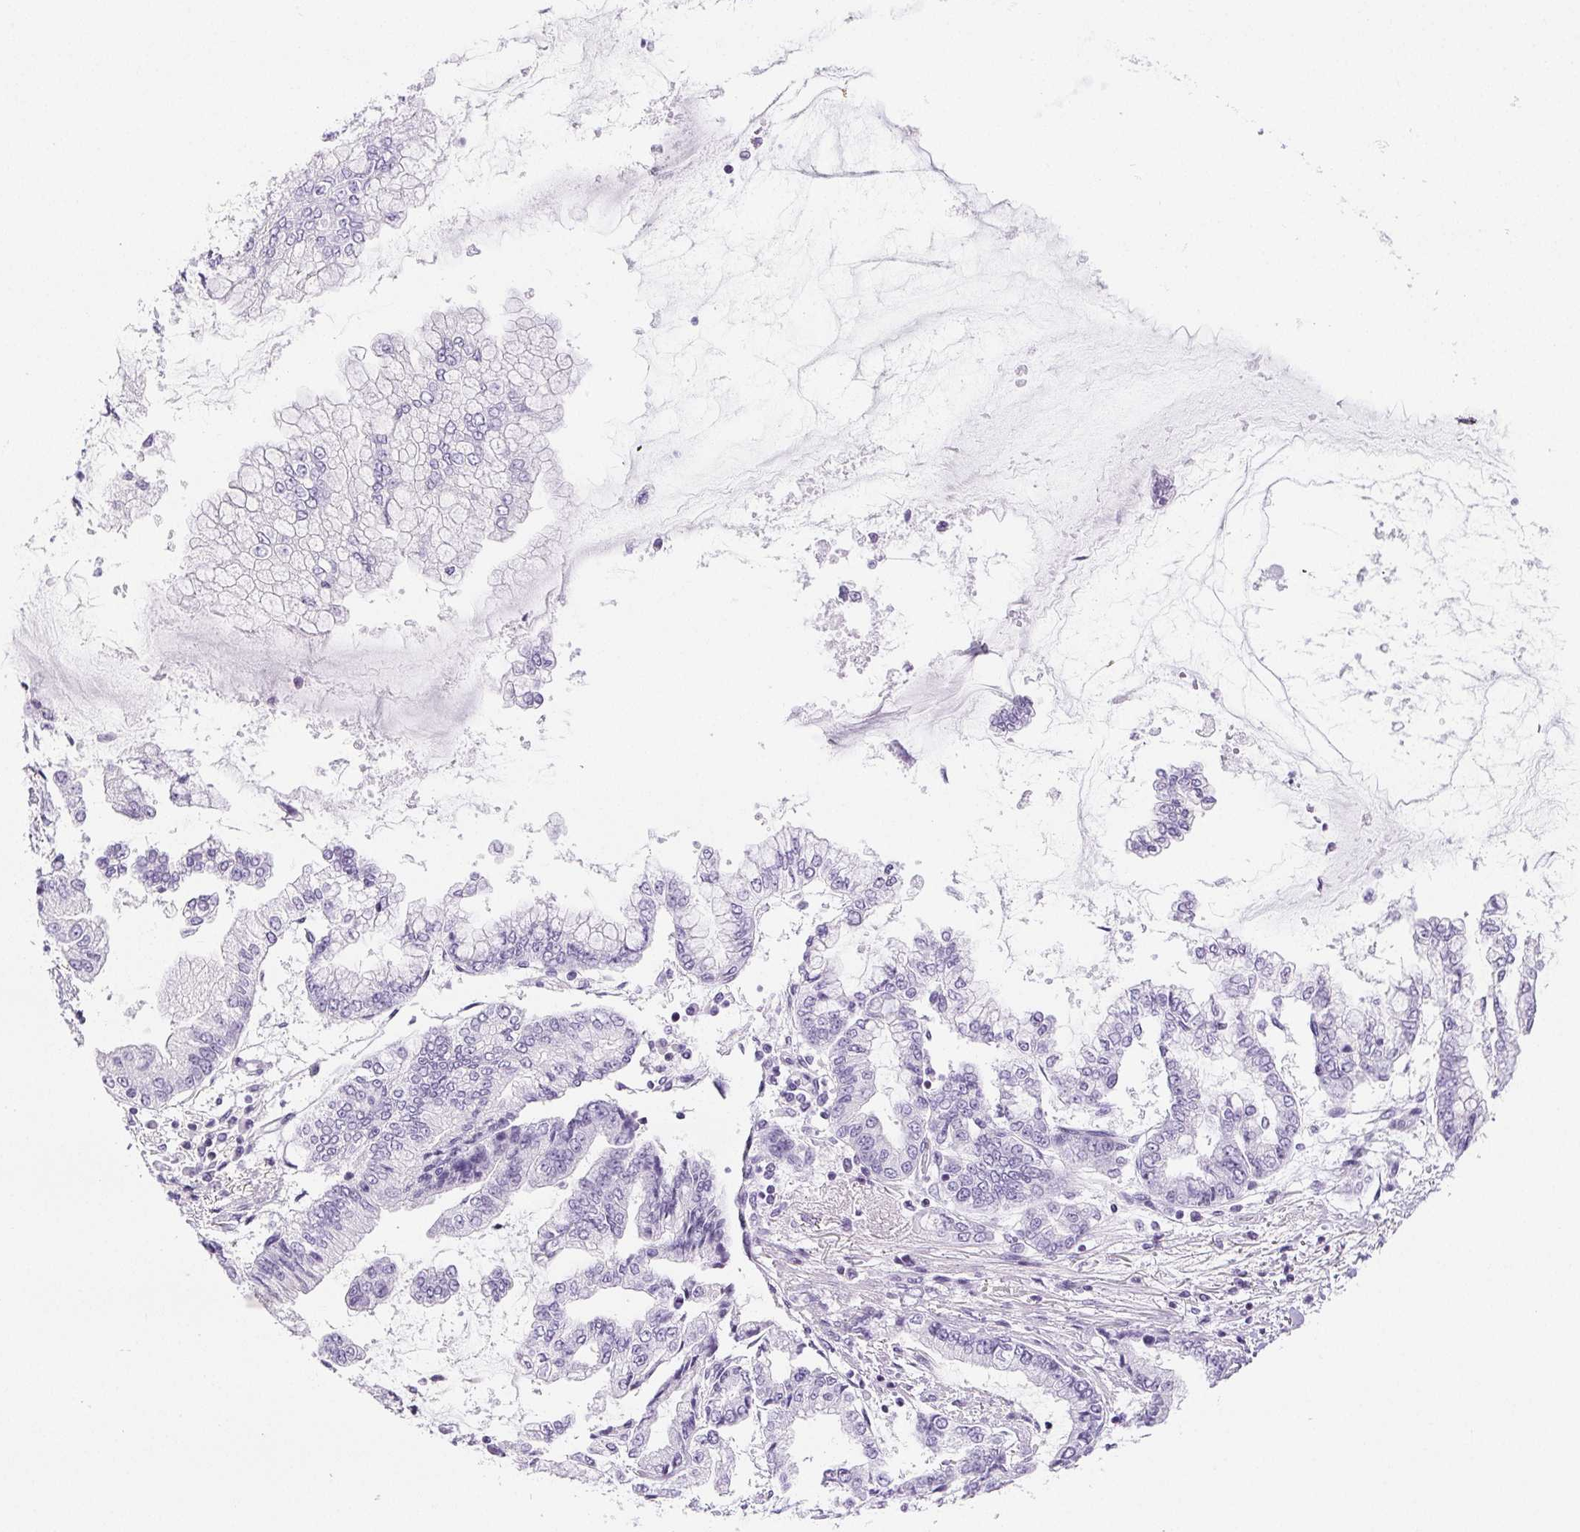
{"staining": {"intensity": "negative", "quantity": "none", "location": "none"}, "tissue": "stomach cancer", "cell_type": "Tumor cells", "image_type": "cancer", "snomed": [{"axis": "morphology", "description": "Adenocarcinoma, NOS"}, {"axis": "topography", "description": "Stomach, upper"}], "caption": "Human stomach adenocarcinoma stained for a protein using immunohistochemistry demonstrates no staining in tumor cells.", "gene": "BEND2", "patient": {"sex": "female", "age": 74}}